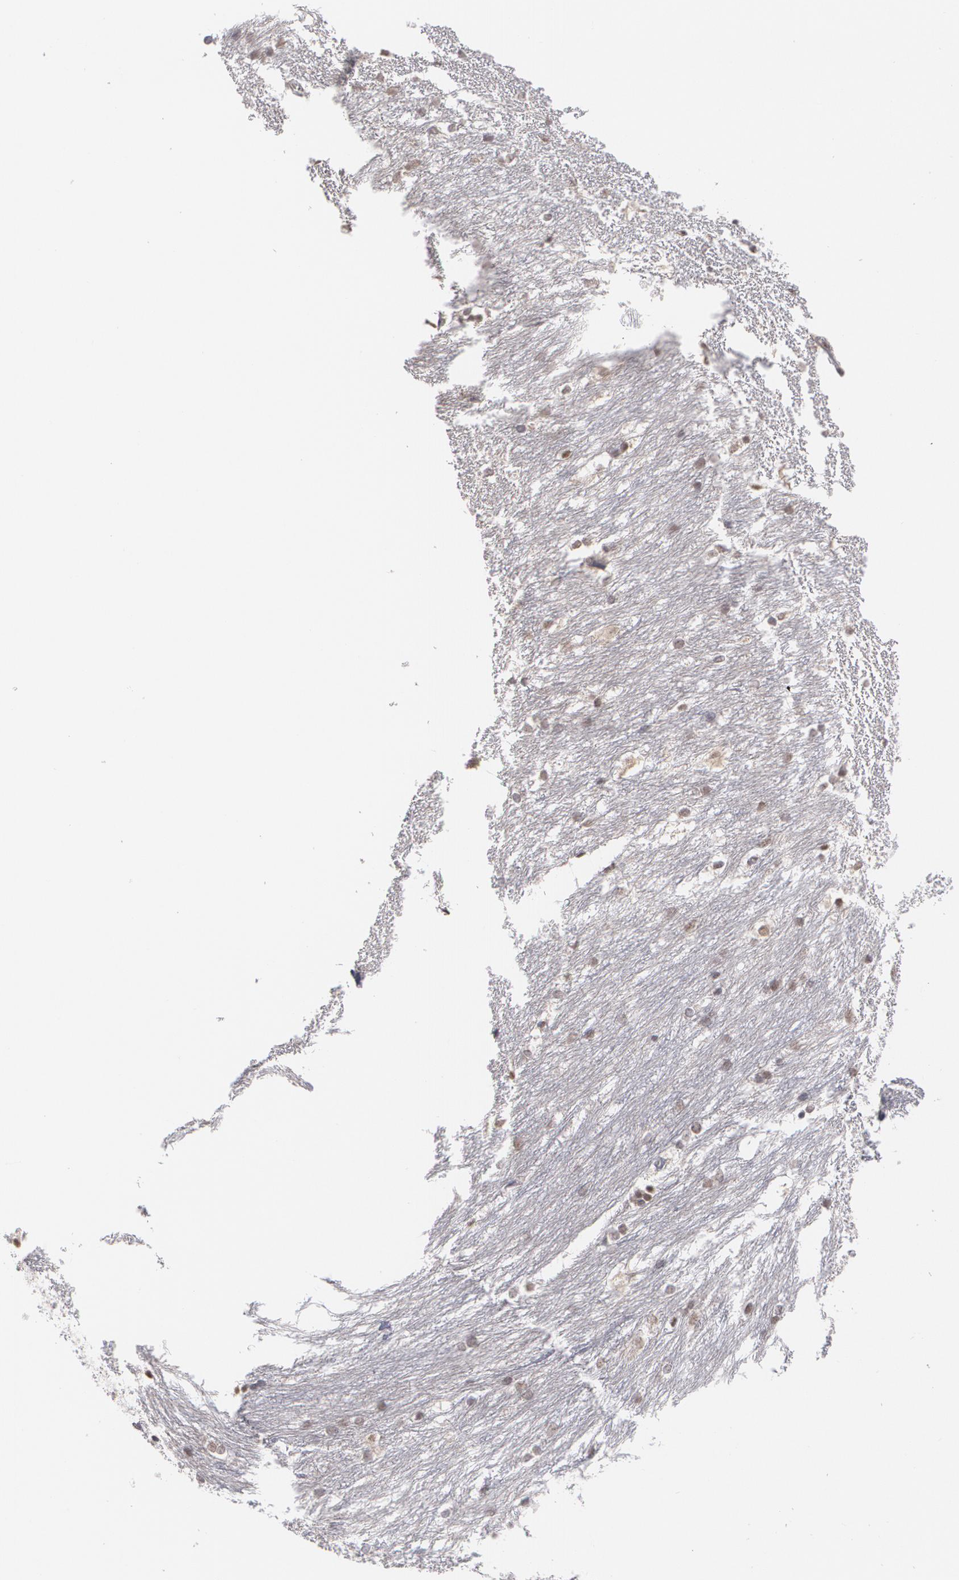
{"staining": {"intensity": "moderate", "quantity": "25%-75%", "location": "nuclear"}, "tissue": "caudate", "cell_type": "Glial cells", "image_type": "normal", "snomed": [{"axis": "morphology", "description": "Normal tissue, NOS"}, {"axis": "topography", "description": "Lateral ventricle wall"}], "caption": "A high-resolution histopathology image shows IHC staining of normal caudate, which displays moderate nuclear staining in about 25%-75% of glial cells.", "gene": "INTS6L", "patient": {"sex": "male", "age": 45}}